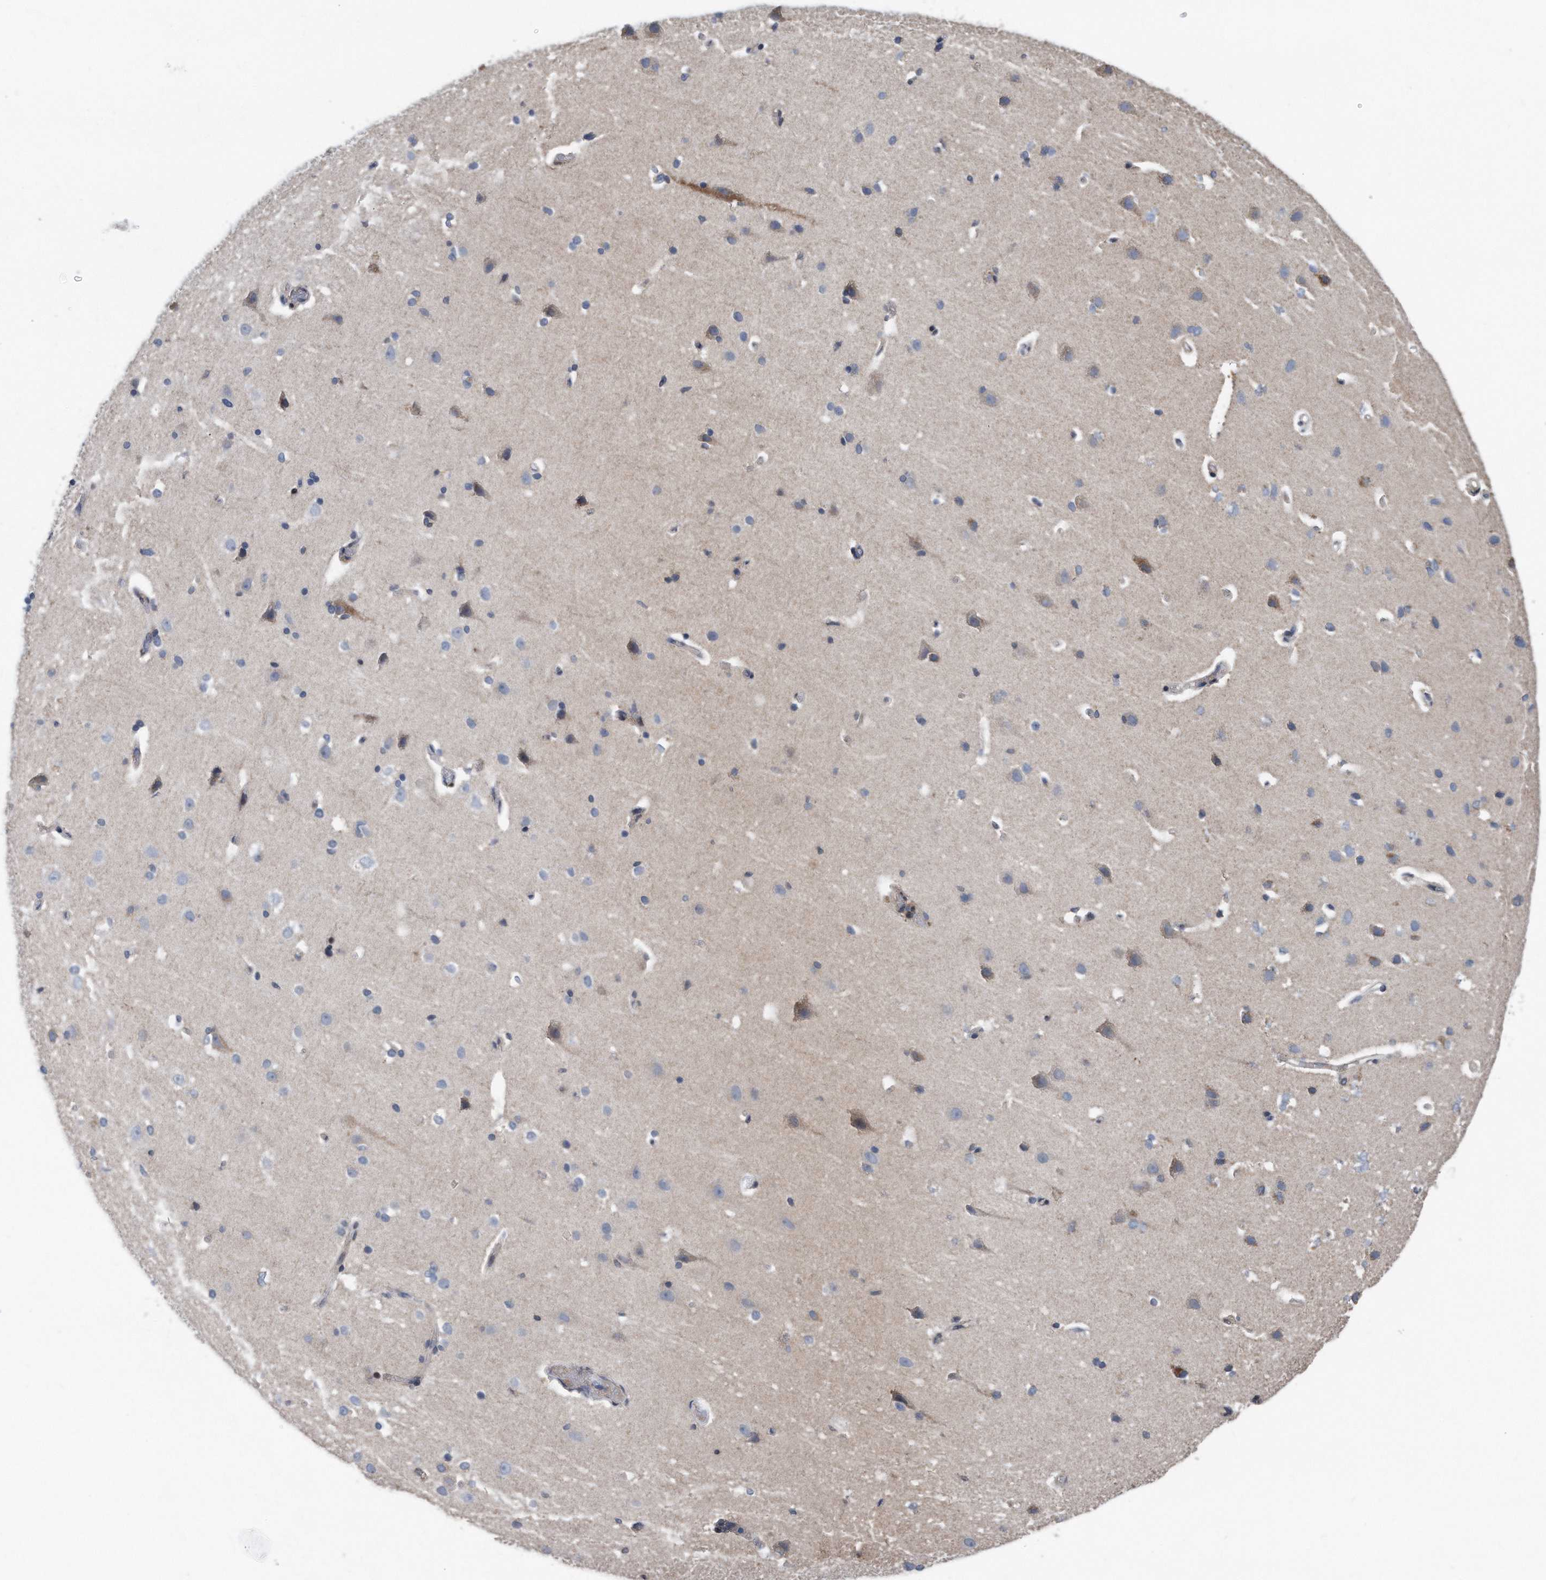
{"staining": {"intensity": "negative", "quantity": "none", "location": "none"}, "tissue": "cerebral cortex", "cell_type": "Endothelial cells", "image_type": "normal", "snomed": [{"axis": "morphology", "description": "Normal tissue, NOS"}, {"axis": "topography", "description": "Cerebral cortex"}], "caption": "Immunohistochemical staining of normal cerebral cortex displays no significant staining in endothelial cells.", "gene": "DST", "patient": {"sex": "male", "age": 34}}